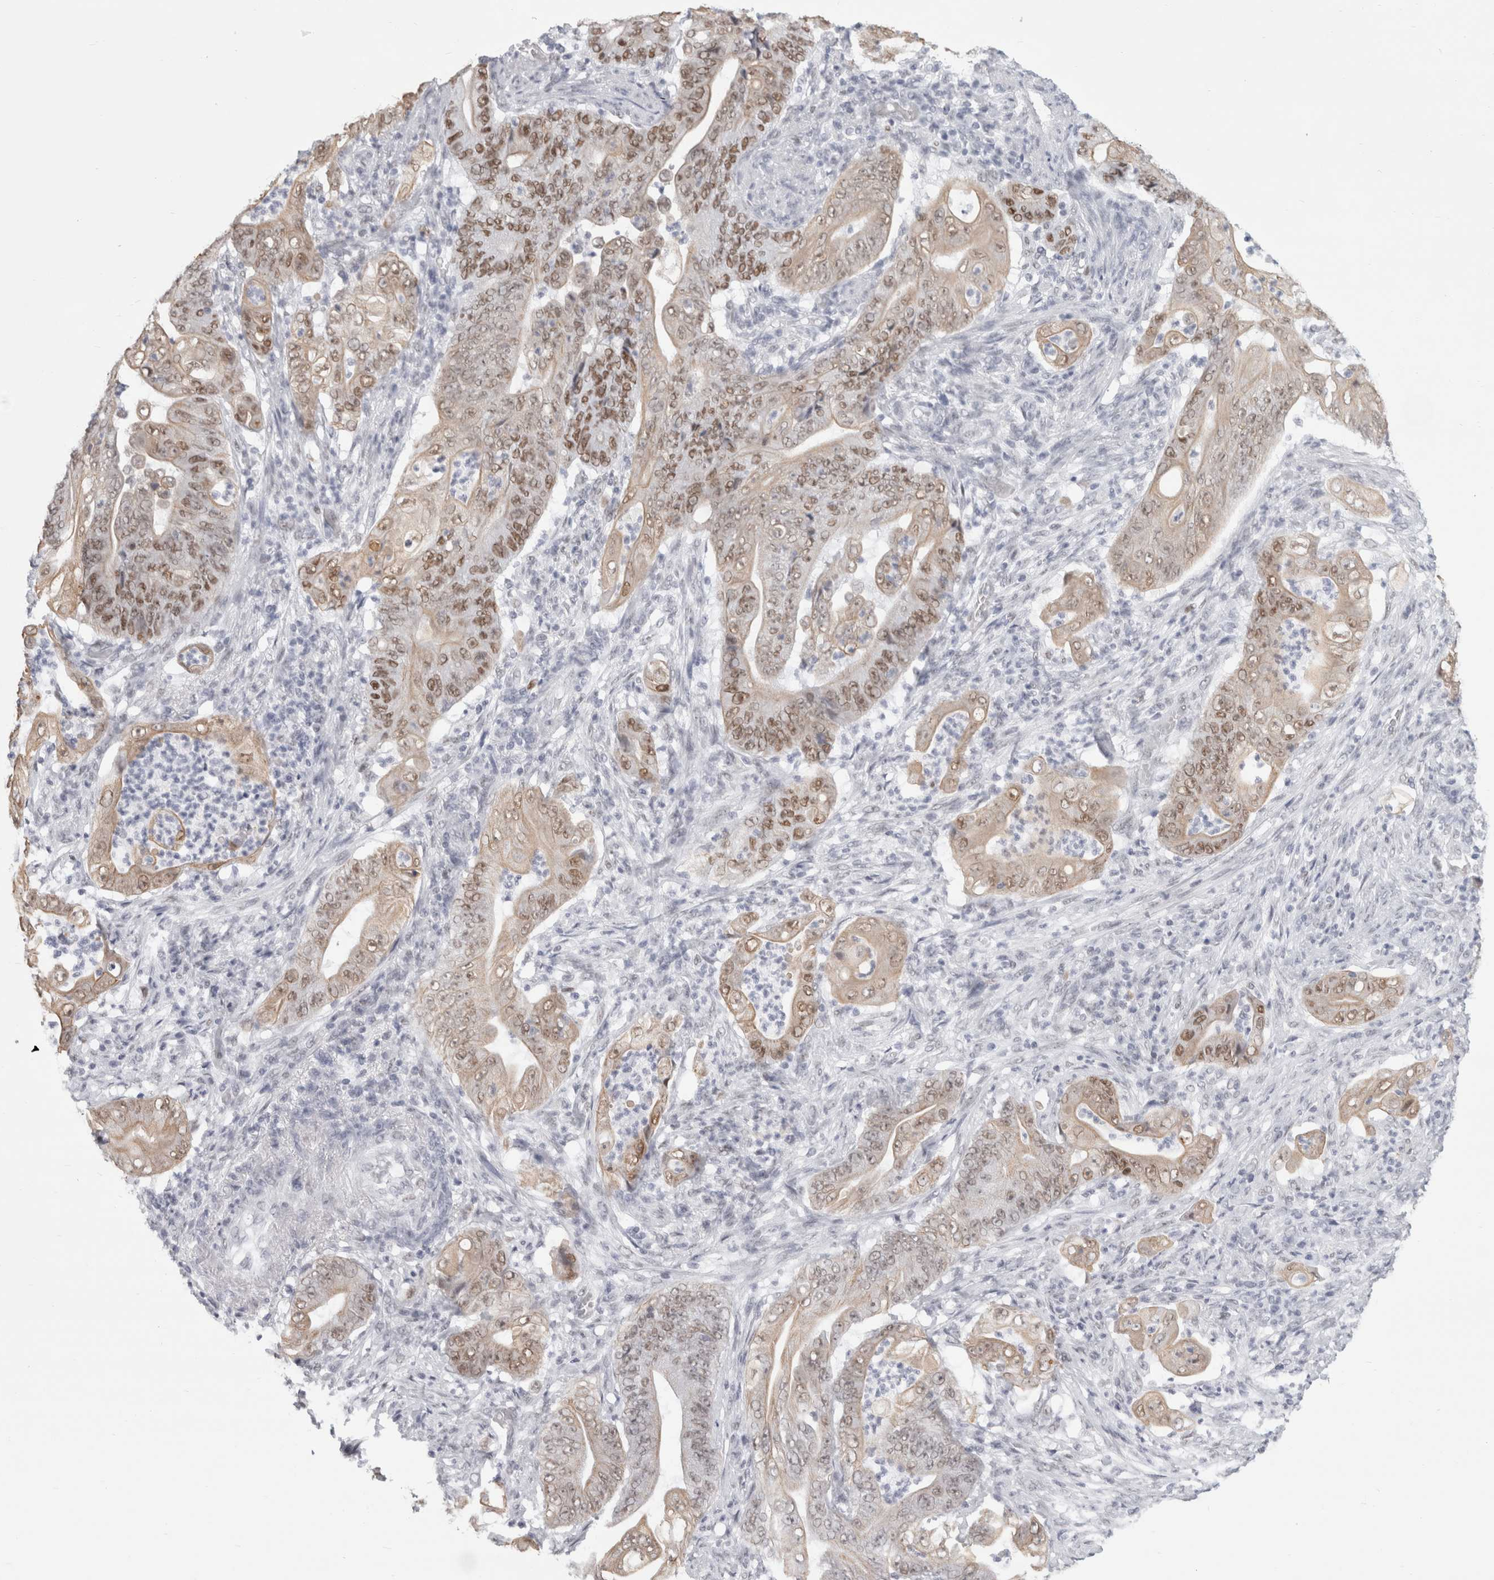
{"staining": {"intensity": "moderate", "quantity": ">75%", "location": "nuclear"}, "tissue": "stomach cancer", "cell_type": "Tumor cells", "image_type": "cancer", "snomed": [{"axis": "morphology", "description": "Adenocarcinoma, NOS"}, {"axis": "topography", "description": "Stomach"}], "caption": "Stomach adenocarcinoma stained with immunohistochemistry (IHC) exhibits moderate nuclear positivity in about >75% of tumor cells.", "gene": "SMARCC1", "patient": {"sex": "female", "age": 73}}